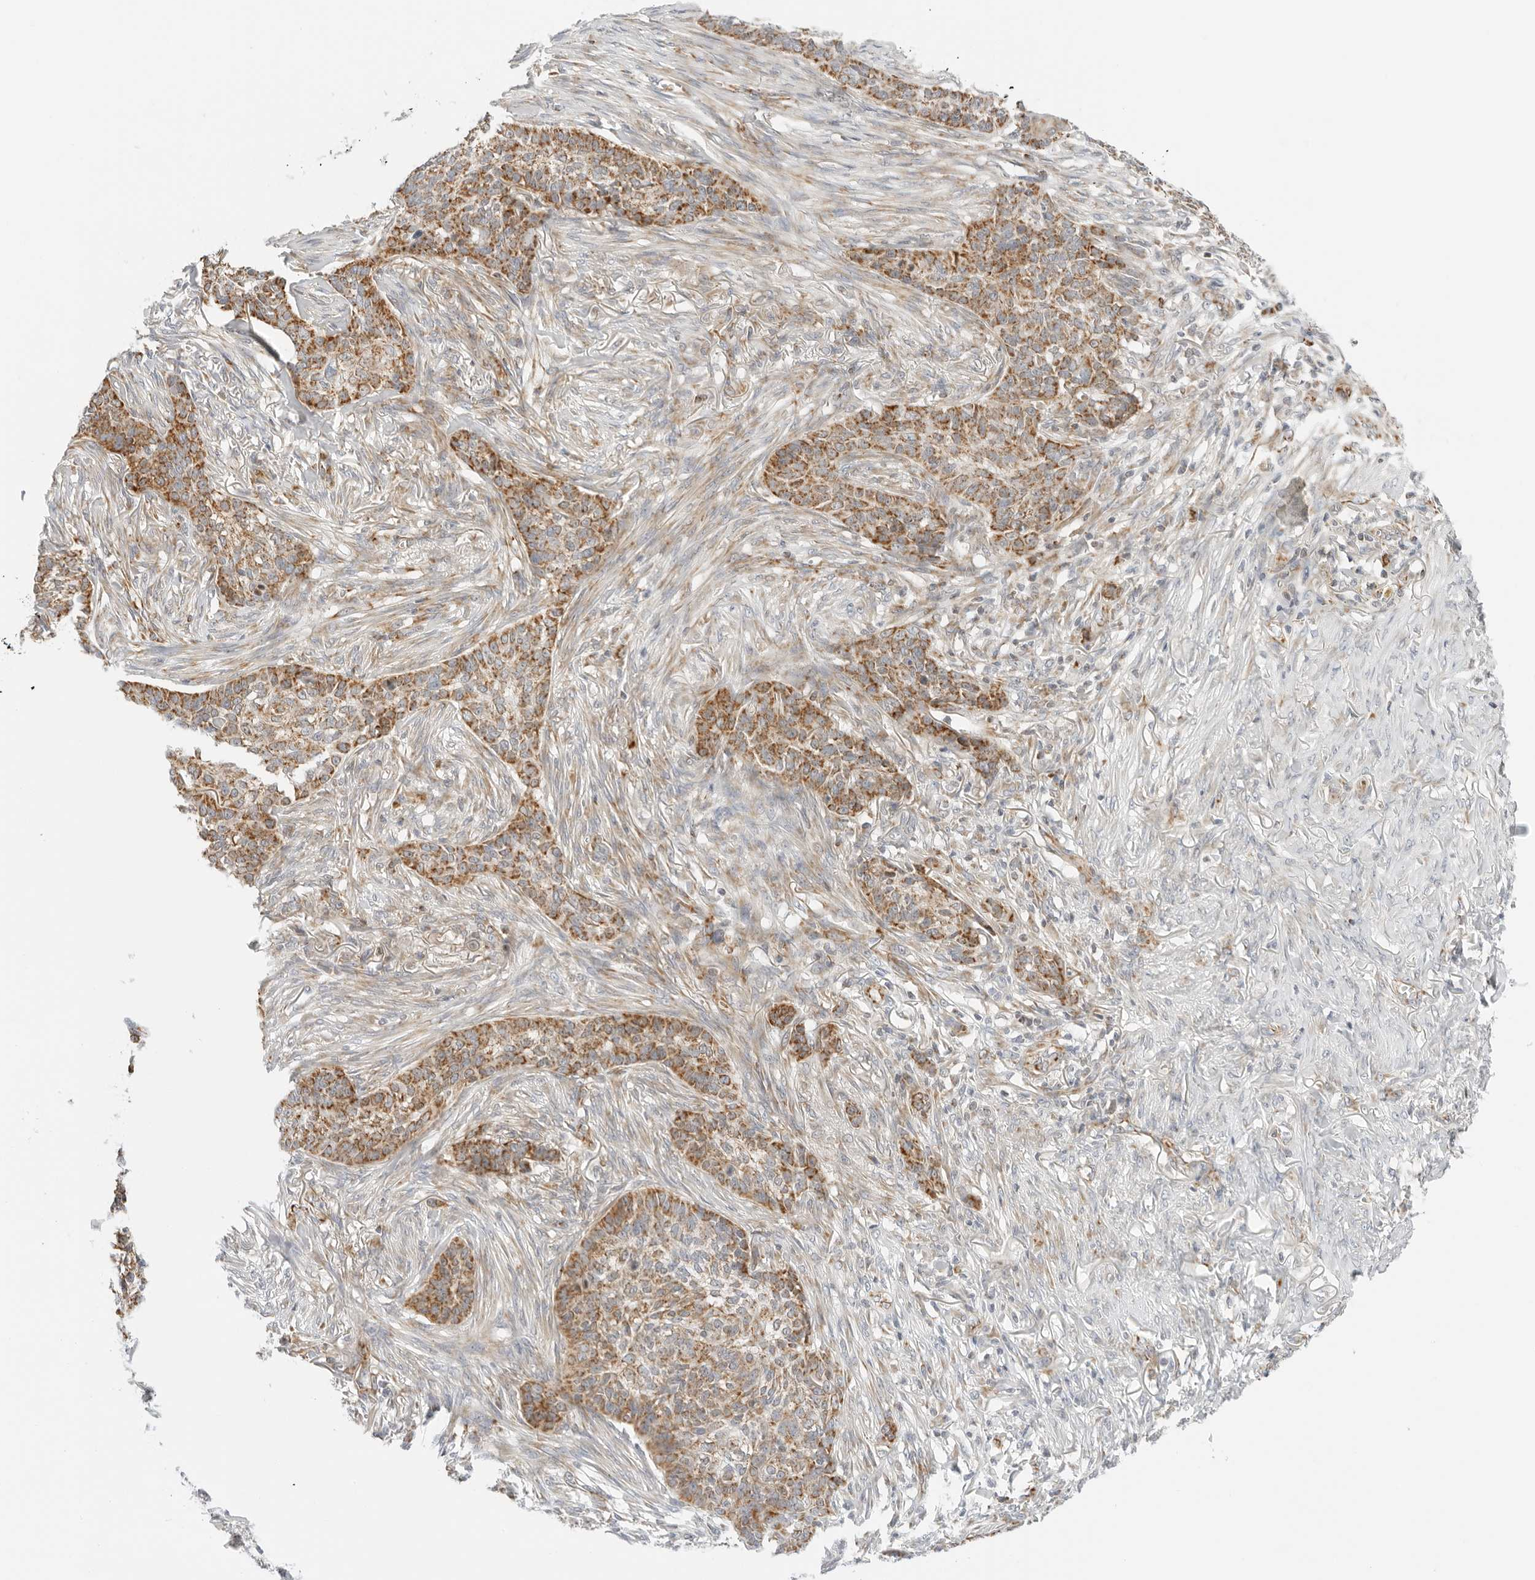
{"staining": {"intensity": "moderate", "quantity": ">75%", "location": "cytoplasmic/membranous"}, "tissue": "skin cancer", "cell_type": "Tumor cells", "image_type": "cancer", "snomed": [{"axis": "morphology", "description": "Basal cell carcinoma"}, {"axis": "topography", "description": "Skin"}], "caption": "Skin cancer stained with DAB immunohistochemistry displays medium levels of moderate cytoplasmic/membranous expression in approximately >75% of tumor cells.", "gene": "RC3H1", "patient": {"sex": "male", "age": 85}}